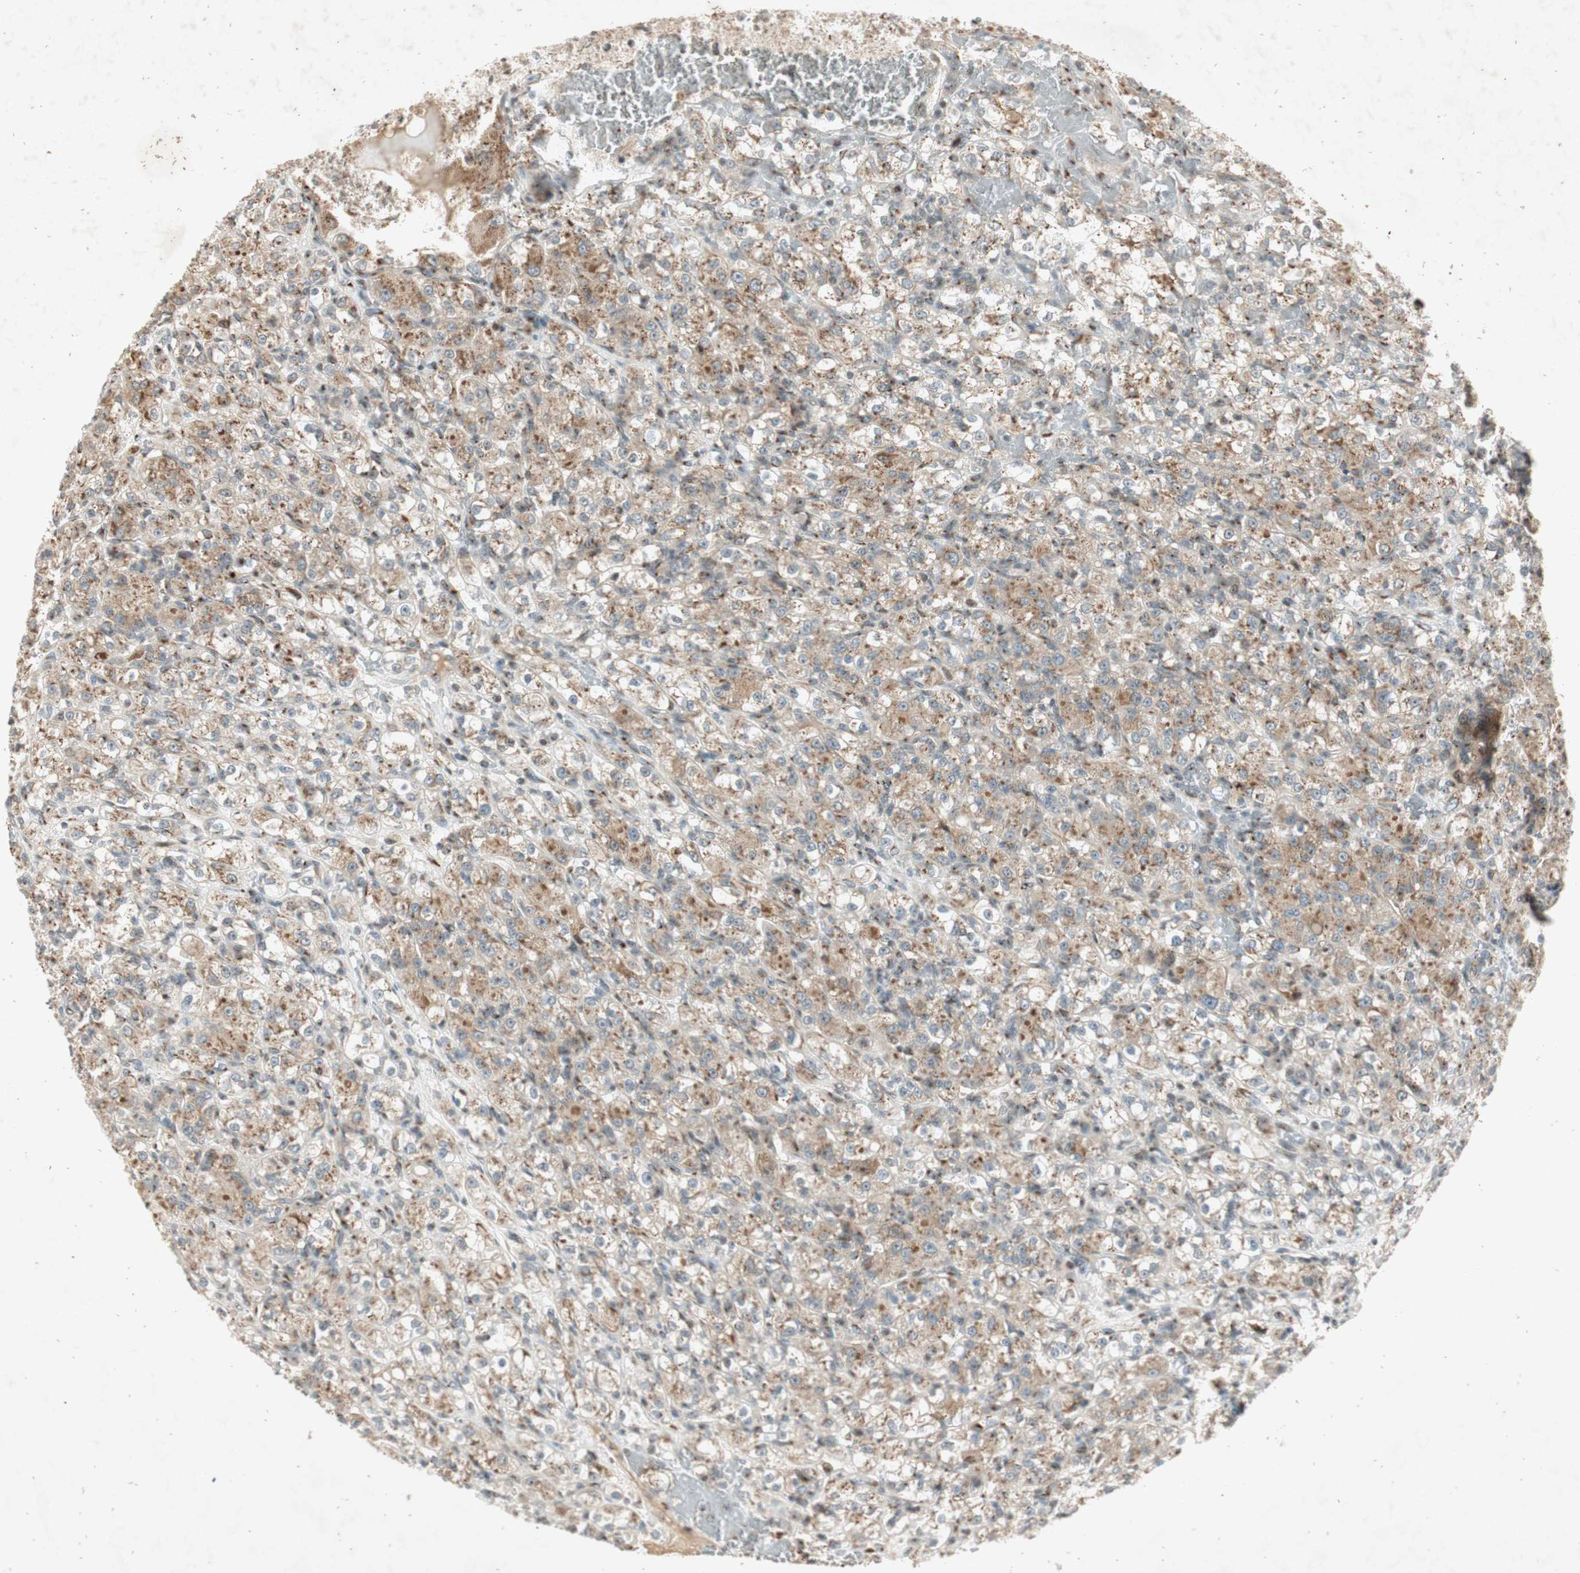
{"staining": {"intensity": "weak", "quantity": ">75%", "location": "cytoplasmic/membranous"}, "tissue": "renal cancer", "cell_type": "Tumor cells", "image_type": "cancer", "snomed": [{"axis": "morphology", "description": "Normal tissue, NOS"}, {"axis": "morphology", "description": "Adenocarcinoma, NOS"}, {"axis": "topography", "description": "Kidney"}], "caption": "This photomicrograph exhibits immunohistochemistry staining of human renal adenocarcinoma, with low weak cytoplasmic/membranous expression in about >75% of tumor cells.", "gene": "NEO1", "patient": {"sex": "male", "age": 61}}